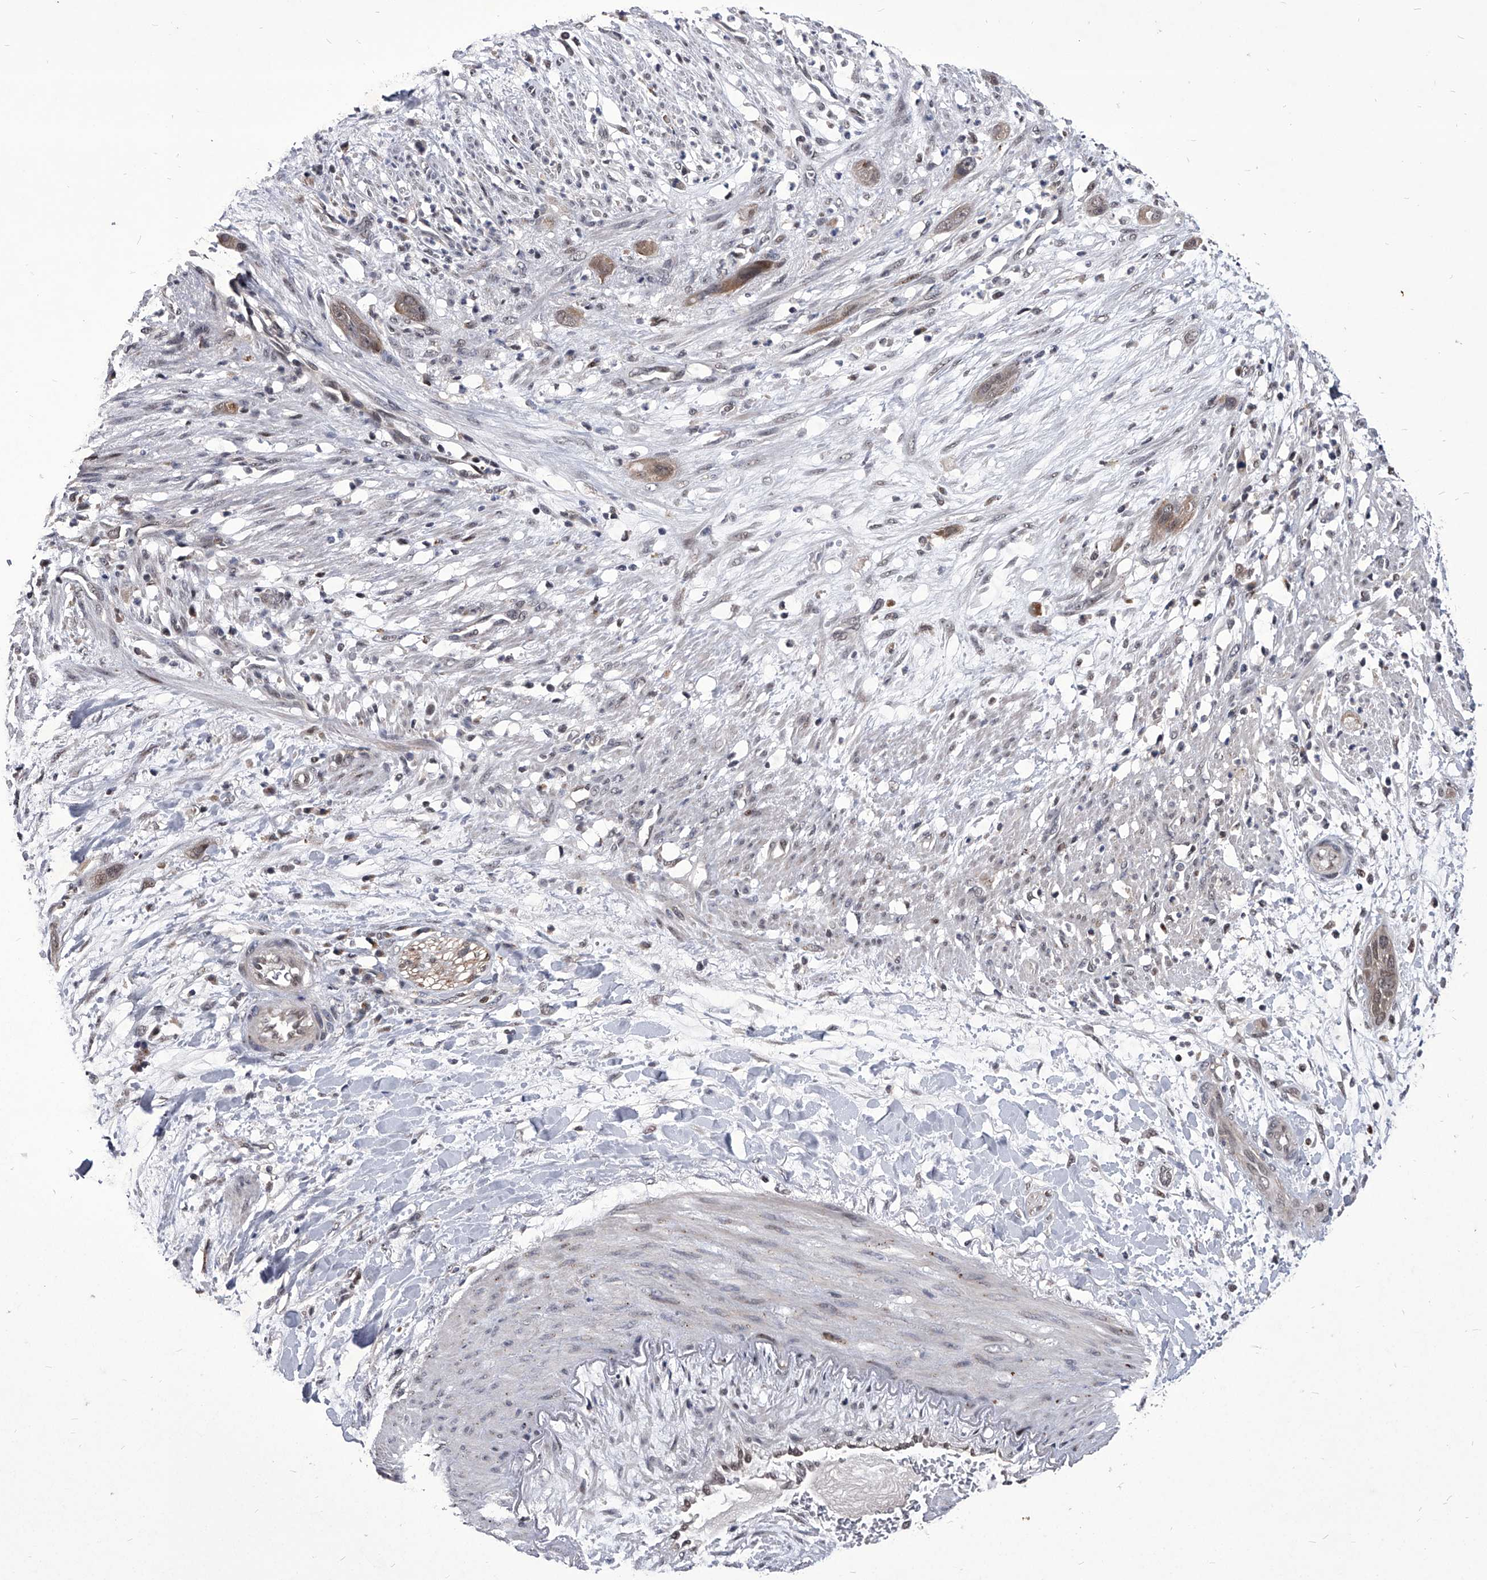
{"staining": {"intensity": "weak", "quantity": "25%-75%", "location": "nuclear"}, "tissue": "pancreatic cancer", "cell_type": "Tumor cells", "image_type": "cancer", "snomed": [{"axis": "morphology", "description": "Adenocarcinoma, NOS"}, {"axis": "topography", "description": "Pancreas"}], "caption": "Tumor cells reveal low levels of weak nuclear expression in approximately 25%-75% of cells in pancreatic cancer (adenocarcinoma).", "gene": "CMTR1", "patient": {"sex": "female", "age": 60}}